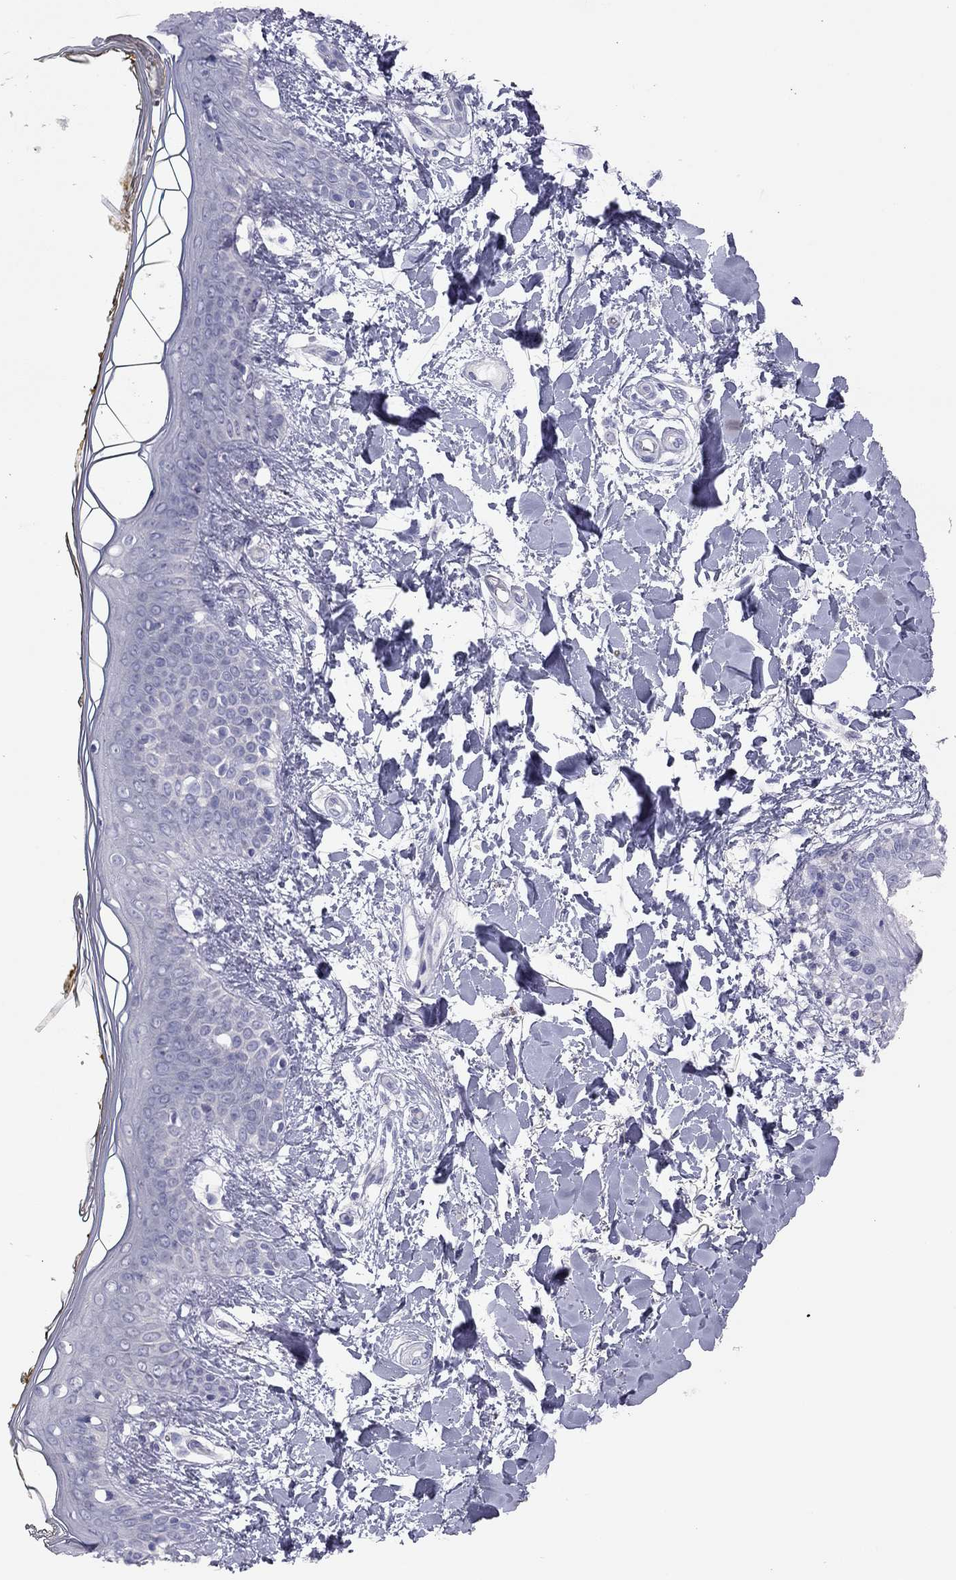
{"staining": {"intensity": "negative", "quantity": "none", "location": "none"}, "tissue": "skin", "cell_type": "Fibroblasts", "image_type": "normal", "snomed": [{"axis": "morphology", "description": "Normal tissue, NOS"}, {"axis": "topography", "description": "Skin"}], "caption": "There is no significant positivity in fibroblasts of skin. (Stains: DAB immunohistochemistry (IHC) with hematoxylin counter stain, Microscopy: brightfield microscopy at high magnification).", "gene": "ADCYAP1", "patient": {"sex": "female", "age": 34}}